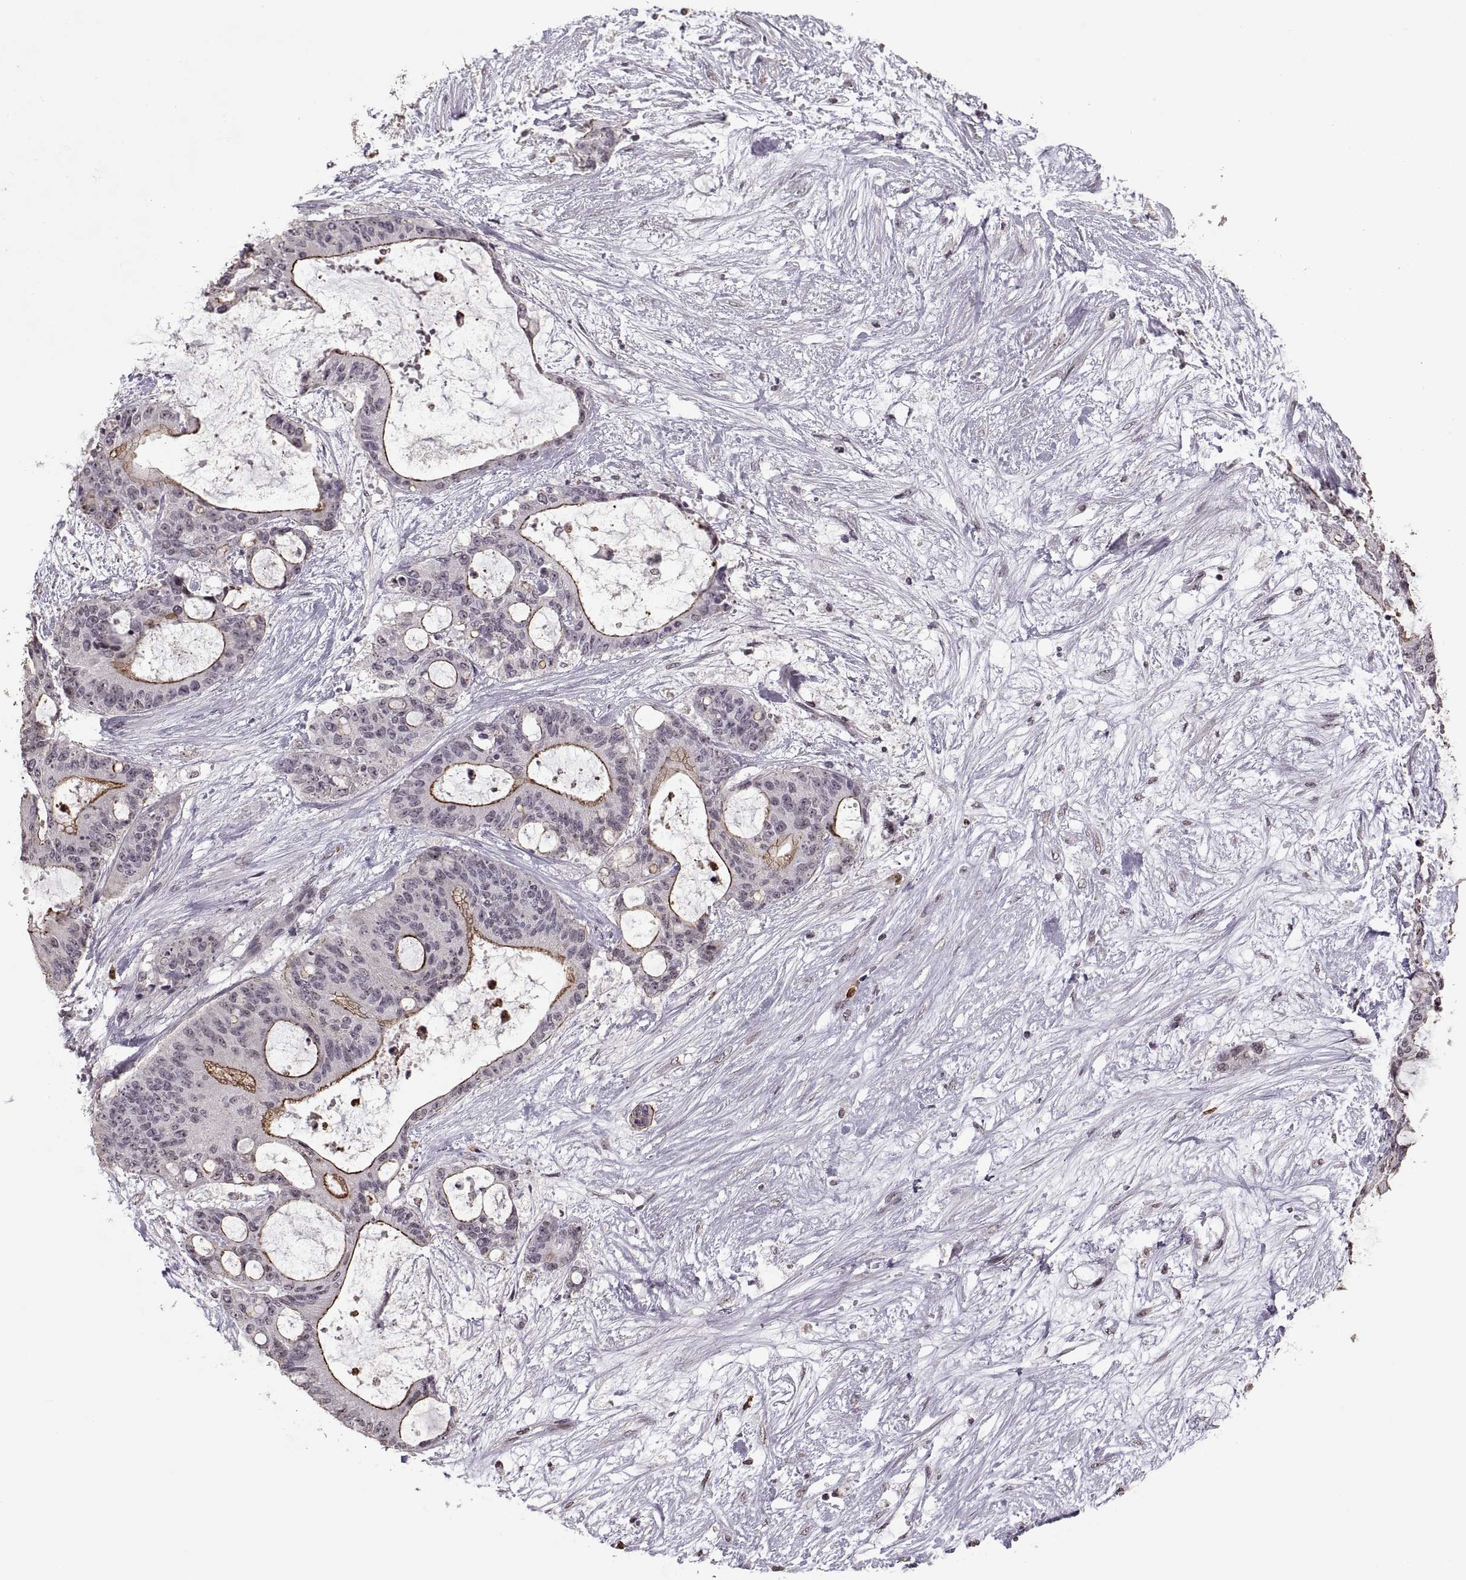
{"staining": {"intensity": "weak", "quantity": "<25%", "location": "cytoplasmic/membranous"}, "tissue": "liver cancer", "cell_type": "Tumor cells", "image_type": "cancer", "snomed": [{"axis": "morphology", "description": "Normal tissue, NOS"}, {"axis": "morphology", "description": "Cholangiocarcinoma"}, {"axis": "topography", "description": "Liver"}, {"axis": "topography", "description": "Peripheral nerve tissue"}], "caption": "A photomicrograph of human cholangiocarcinoma (liver) is negative for staining in tumor cells. (DAB immunohistochemistry (IHC), high magnification).", "gene": "PALS1", "patient": {"sex": "female", "age": 73}}